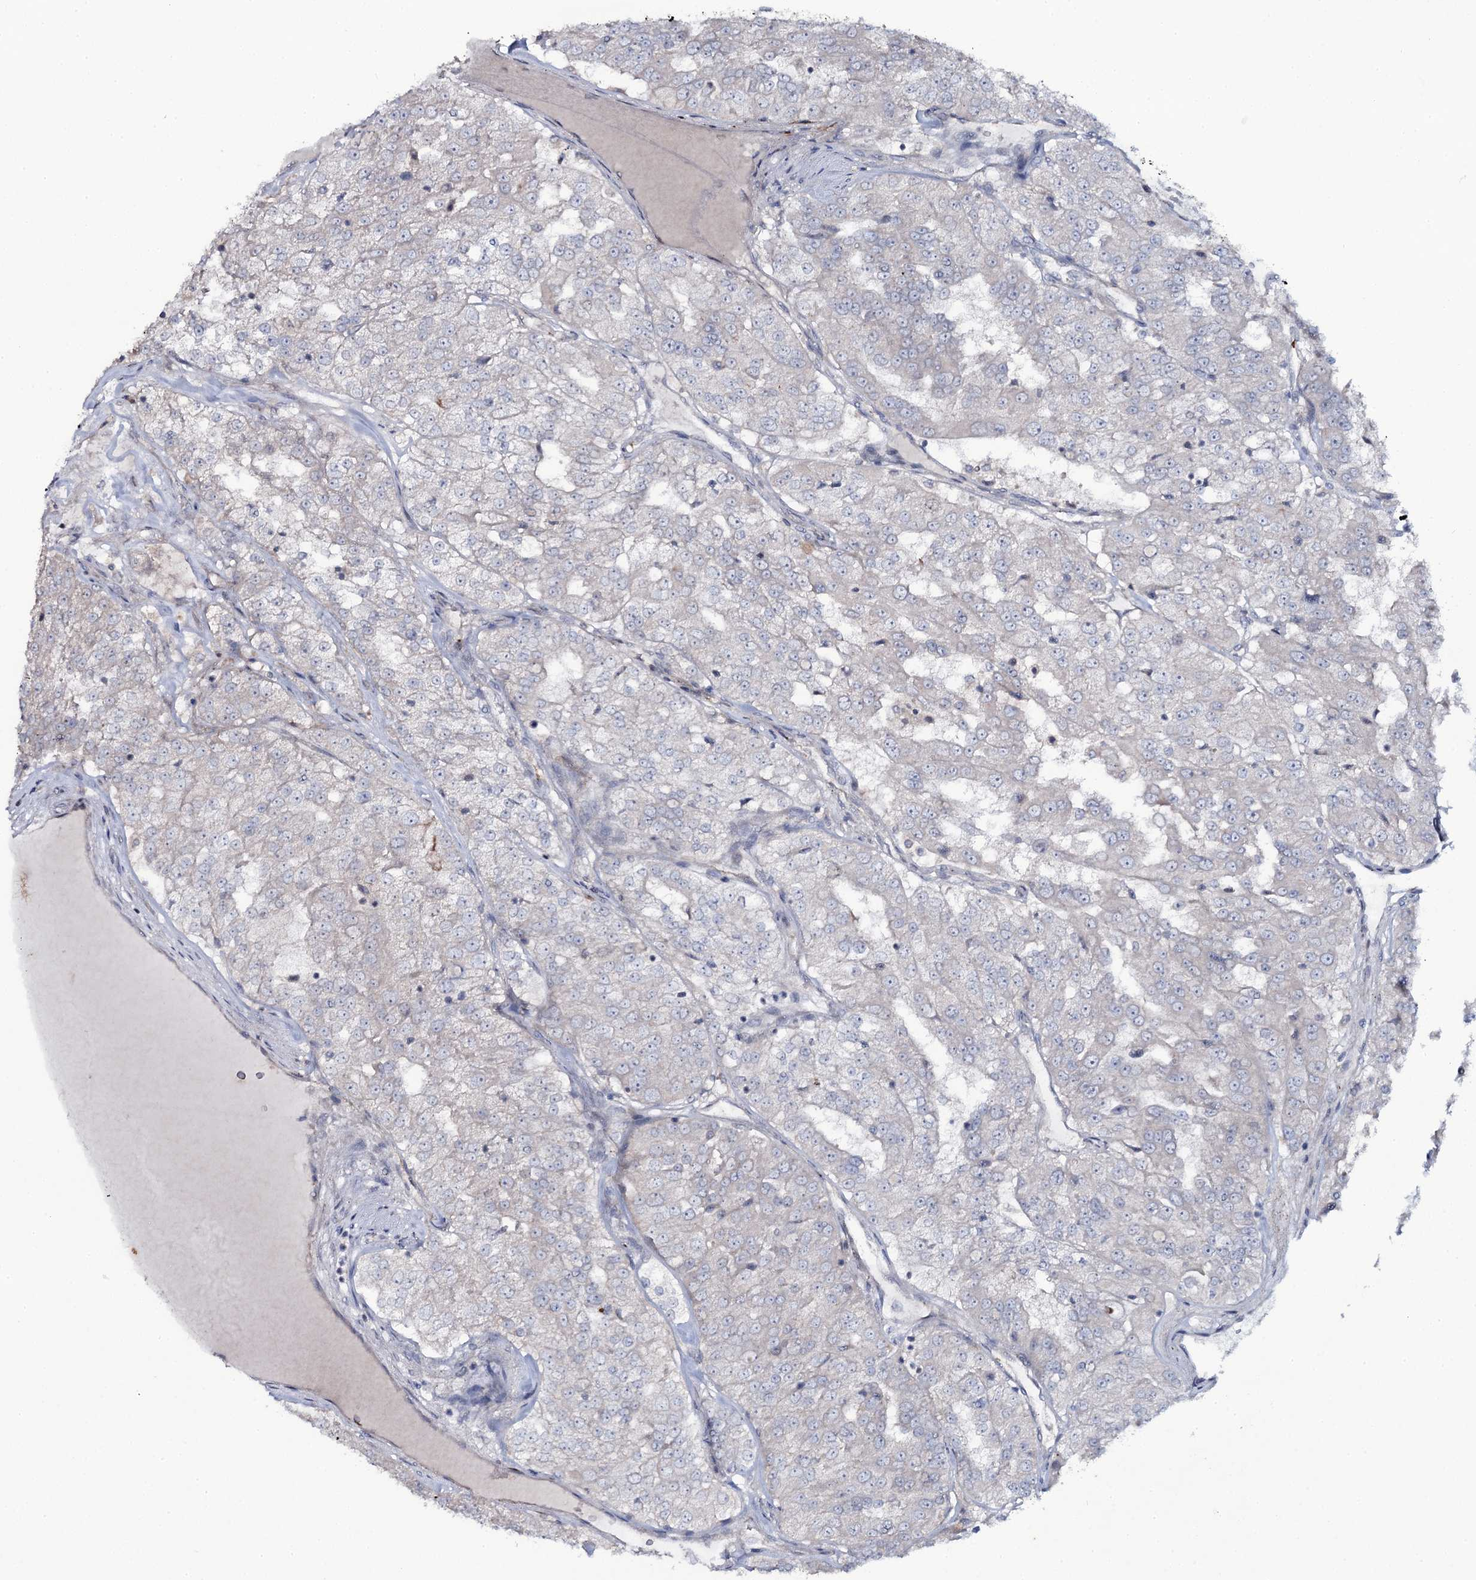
{"staining": {"intensity": "negative", "quantity": "none", "location": "none"}, "tissue": "renal cancer", "cell_type": "Tumor cells", "image_type": "cancer", "snomed": [{"axis": "morphology", "description": "Adenocarcinoma, NOS"}, {"axis": "topography", "description": "Kidney"}], "caption": "There is no significant positivity in tumor cells of renal adenocarcinoma.", "gene": "SNAP23", "patient": {"sex": "female", "age": 63}}